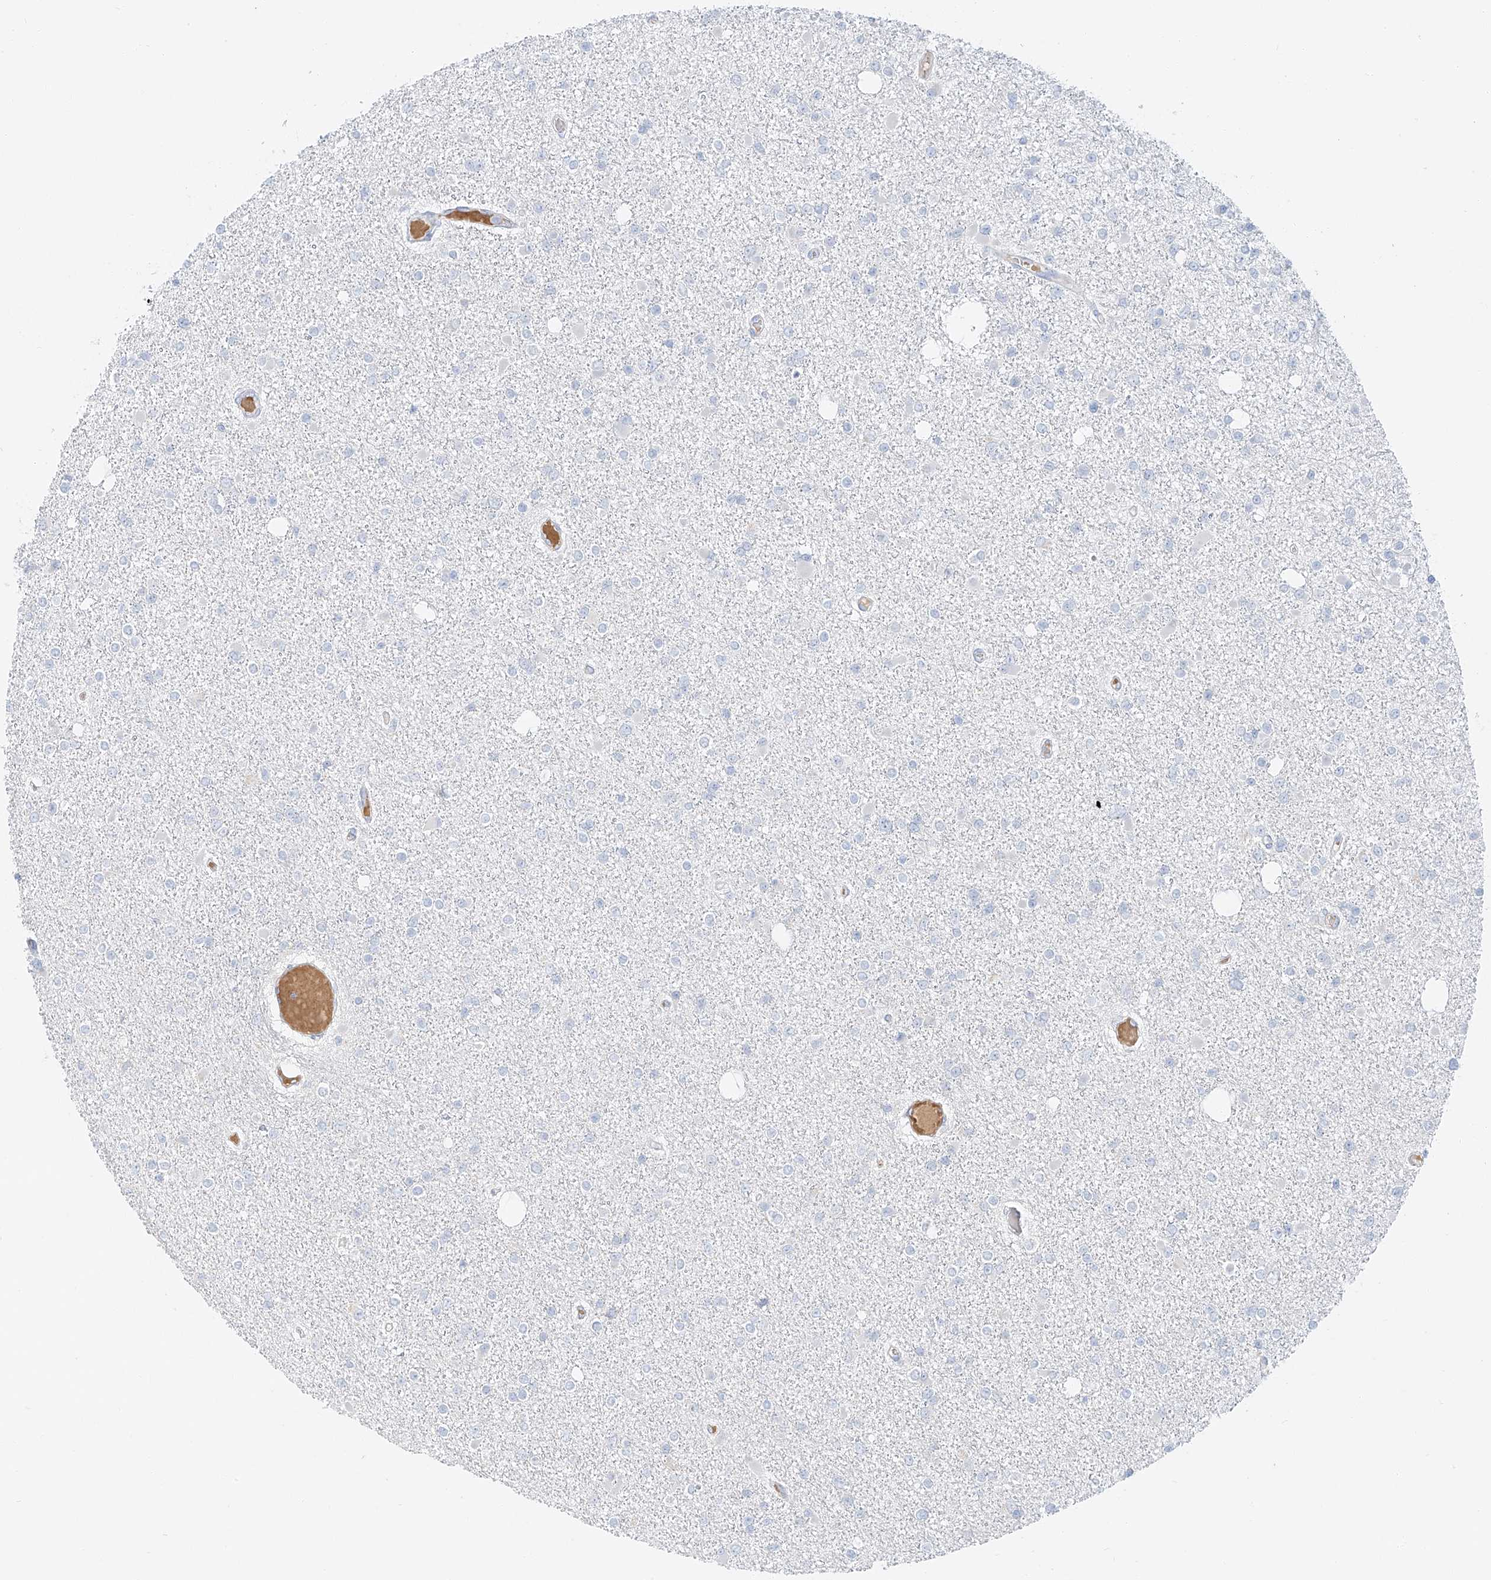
{"staining": {"intensity": "negative", "quantity": "none", "location": "none"}, "tissue": "glioma", "cell_type": "Tumor cells", "image_type": "cancer", "snomed": [{"axis": "morphology", "description": "Glioma, malignant, Low grade"}, {"axis": "topography", "description": "Brain"}], "caption": "Immunohistochemistry micrograph of human glioma stained for a protein (brown), which reveals no staining in tumor cells. Nuclei are stained in blue.", "gene": "PGC", "patient": {"sex": "female", "age": 22}}